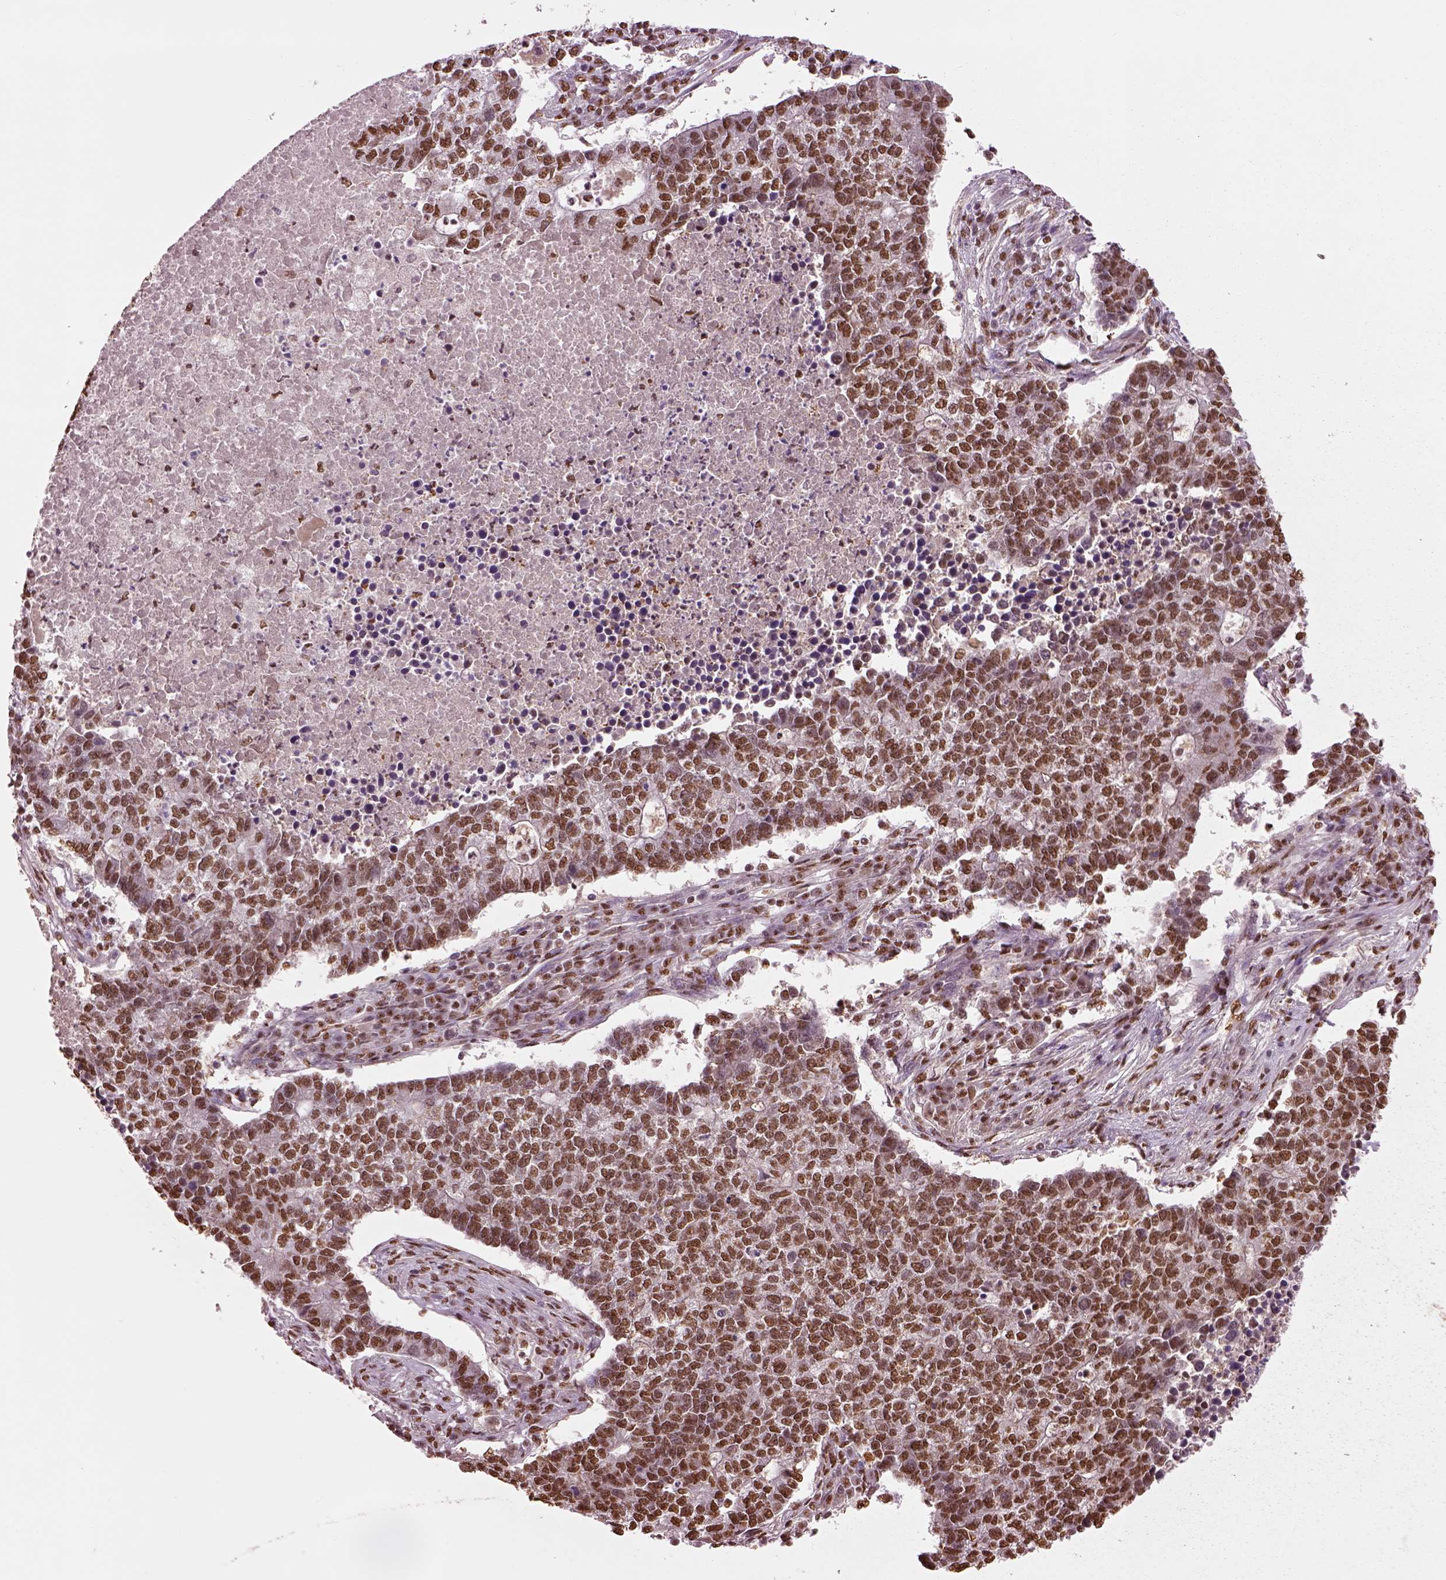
{"staining": {"intensity": "strong", "quantity": ">75%", "location": "nuclear"}, "tissue": "lung cancer", "cell_type": "Tumor cells", "image_type": "cancer", "snomed": [{"axis": "morphology", "description": "Adenocarcinoma, NOS"}, {"axis": "topography", "description": "Lung"}], "caption": "Immunohistochemistry (IHC) (DAB (3,3'-diaminobenzidine)) staining of human lung cancer (adenocarcinoma) exhibits strong nuclear protein positivity in approximately >75% of tumor cells.", "gene": "DDX3X", "patient": {"sex": "male", "age": 57}}